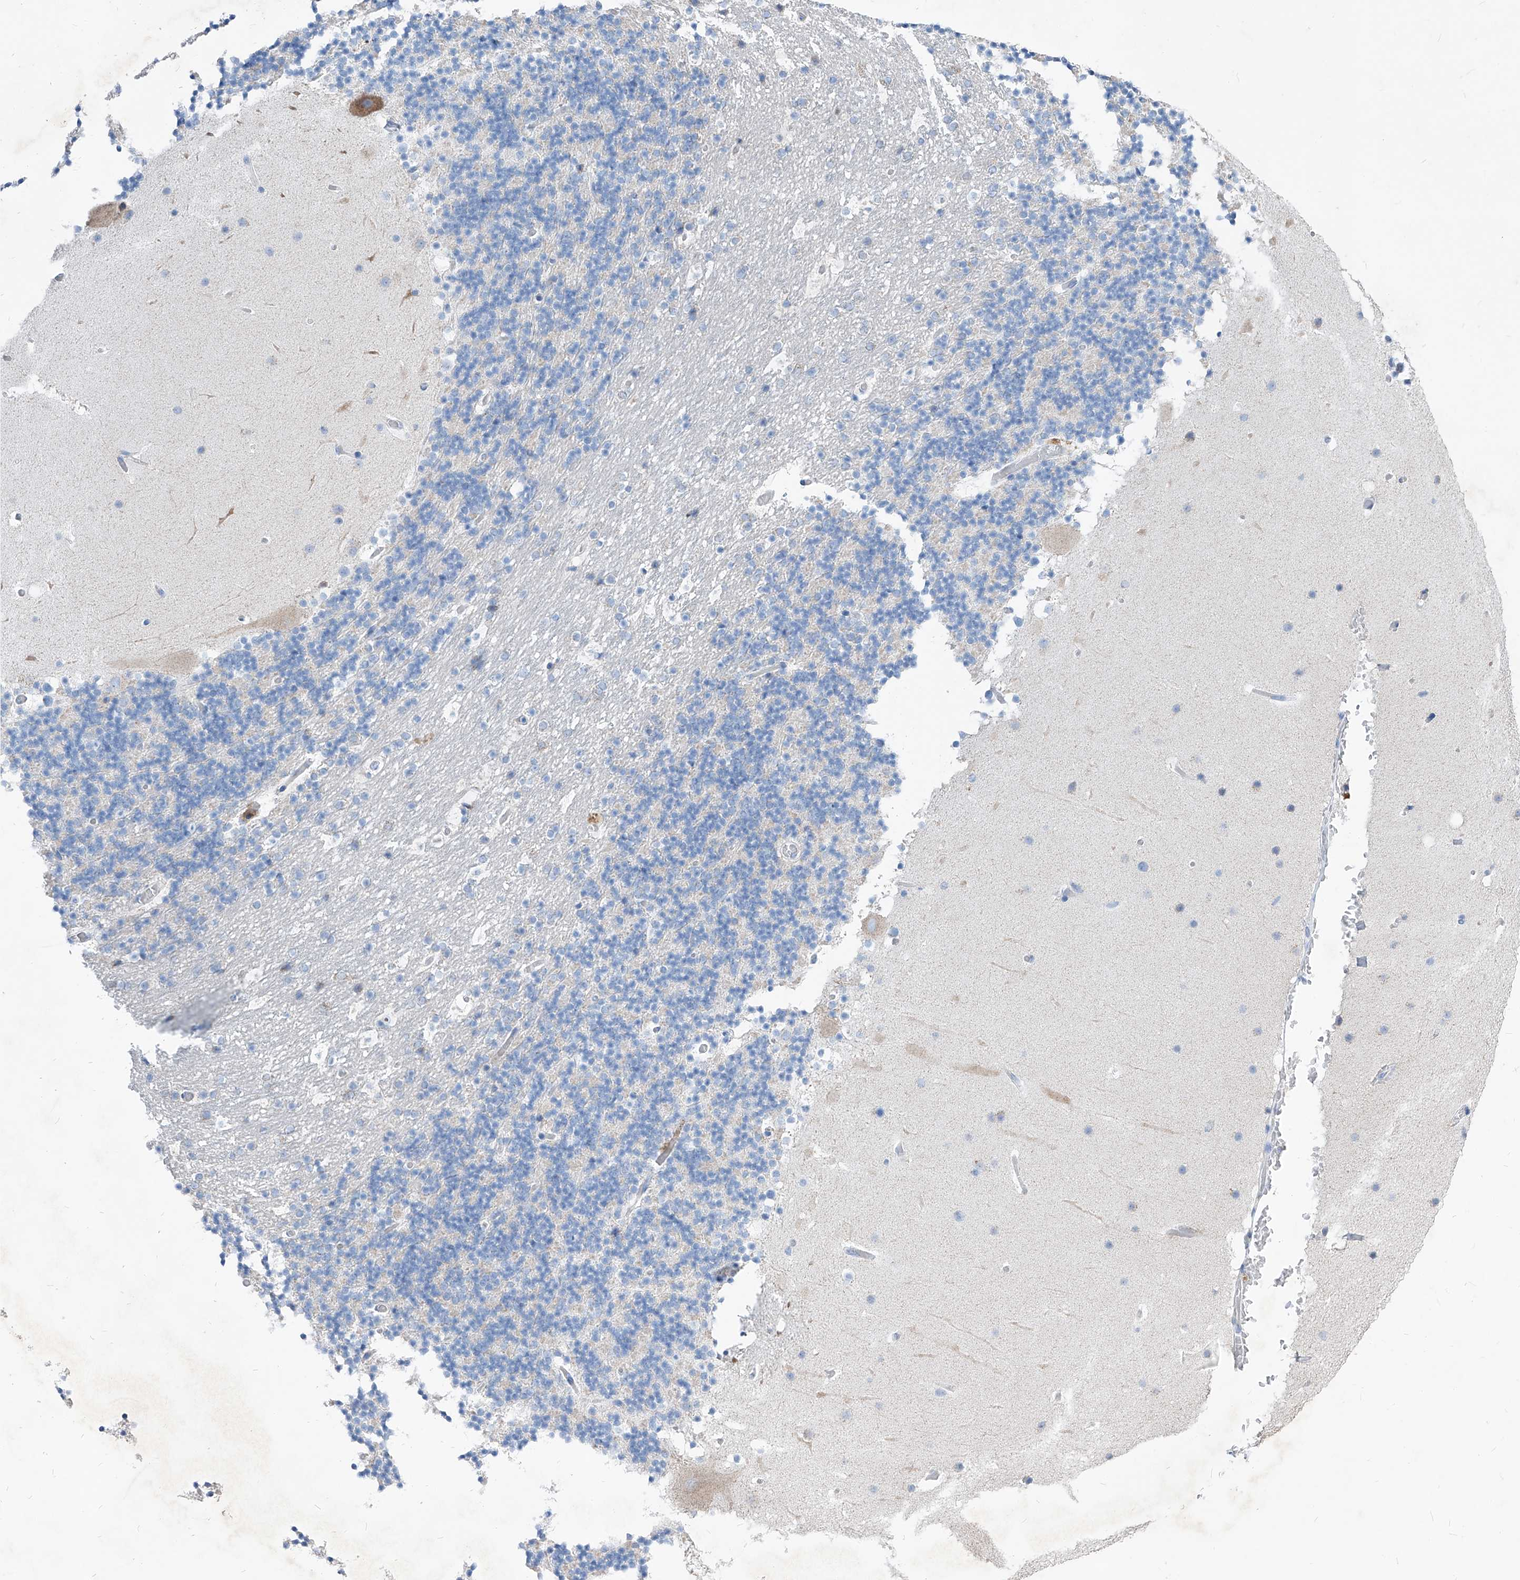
{"staining": {"intensity": "negative", "quantity": "none", "location": "none"}, "tissue": "cerebellum", "cell_type": "Cells in granular layer", "image_type": "normal", "snomed": [{"axis": "morphology", "description": "Normal tissue, NOS"}, {"axis": "topography", "description": "Cerebellum"}], "caption": "The histopathology image demonstrates no staining of cells in granular layer in normal cerebellum.", "gene": "AGPS", "patient": {"sex": "male", "age": 57}}